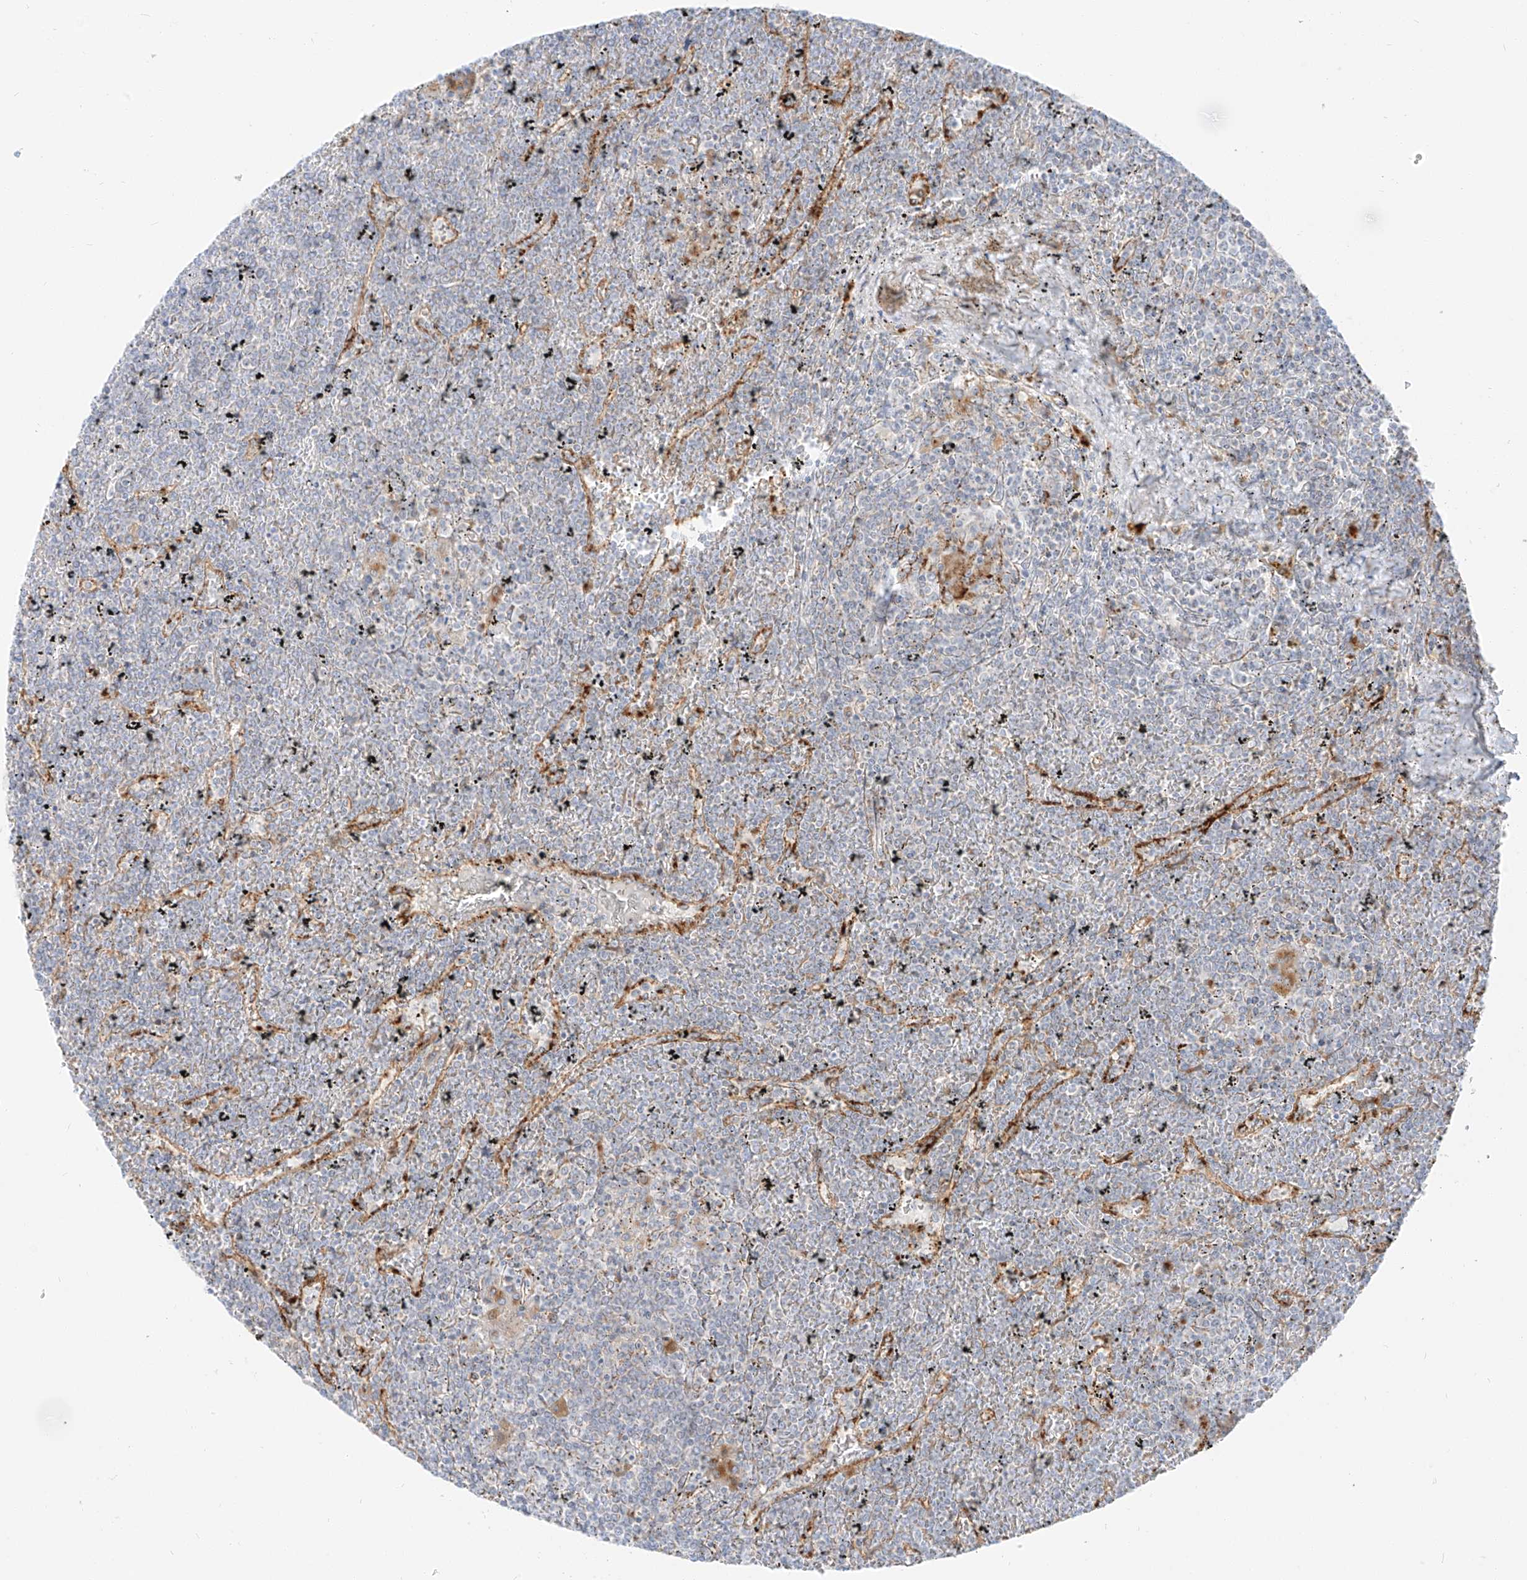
{"staining": {"intensity": "negative", "quantity": "none", "location": "none"}, "tissue": "lymphoma", "cell_type": "Tumor cells", "image_type": "cancer", "snomed": [{"axis": "morphology", "description": "Malignant lymphoma, non-Hodgkin's type, Low grade"}, {"axis": "topography", "description": "Spleen"}], "caption": "This is an IHC micrograph of human low-grade malignant lymphoma, non-Hodgkin's type. There is no positivity in tumor cells.", "gene": "SLC35F6", "patient": {"sex": "female", "age": 19}}